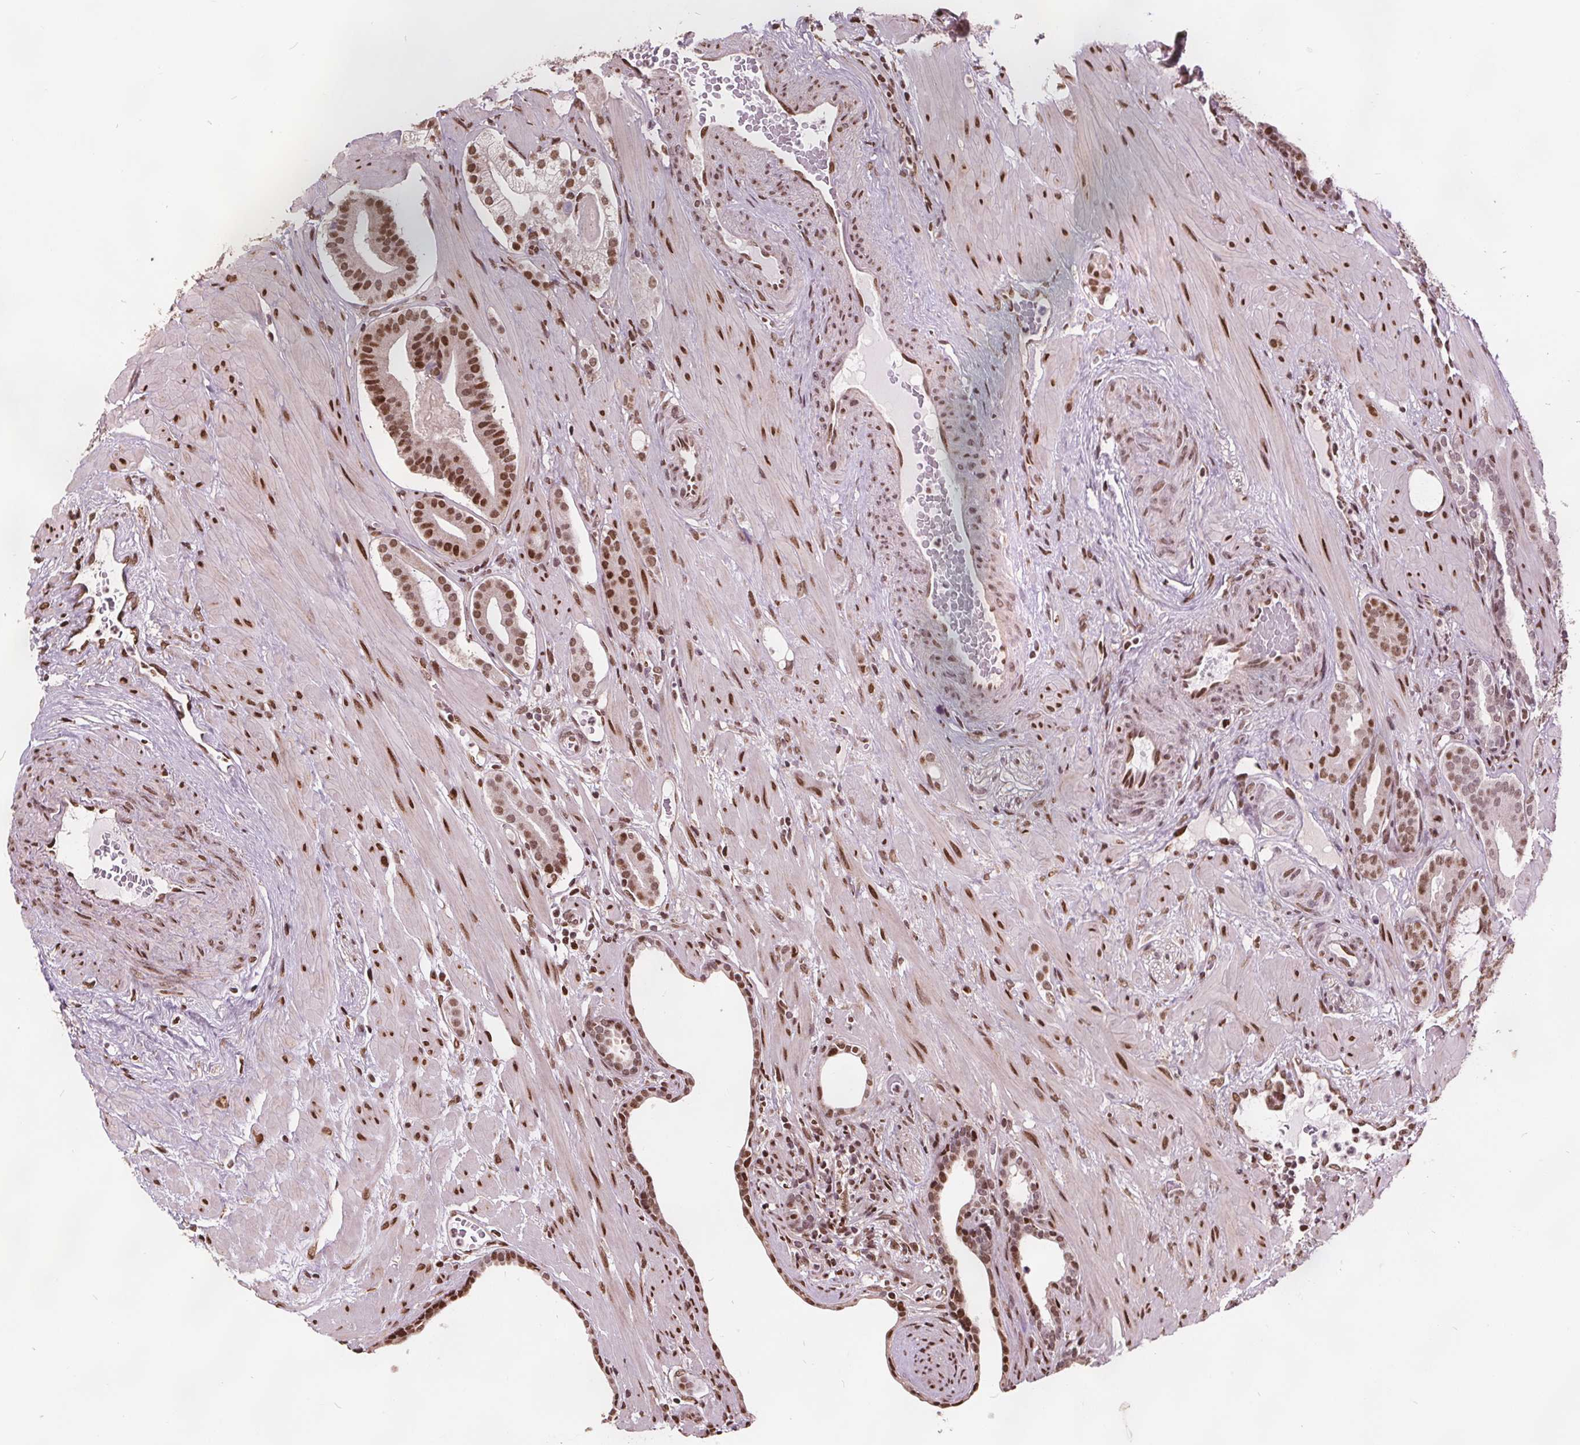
{"staining": {"intensity": "moderate", "quantity": ">75%", "location": "nuclear"}, "tissue": "prostate cancer", "cell_type": "Tumor cells", "image_type": "cancer", "snomed": [{"axis": "morphology", "description": "Adenocarcinoma, Low grade"}, {"axis": "topography", "description": "Prostate"}], "caption": "This photomicrograph reveals IHC staining of human adenocarcinoma (low-grade) (prostate), with medium moderate nuclear staining in approximately >75% of tumor cells.", "gene": "ISLR2", "patient": {"sex": "male", "age": 57}}